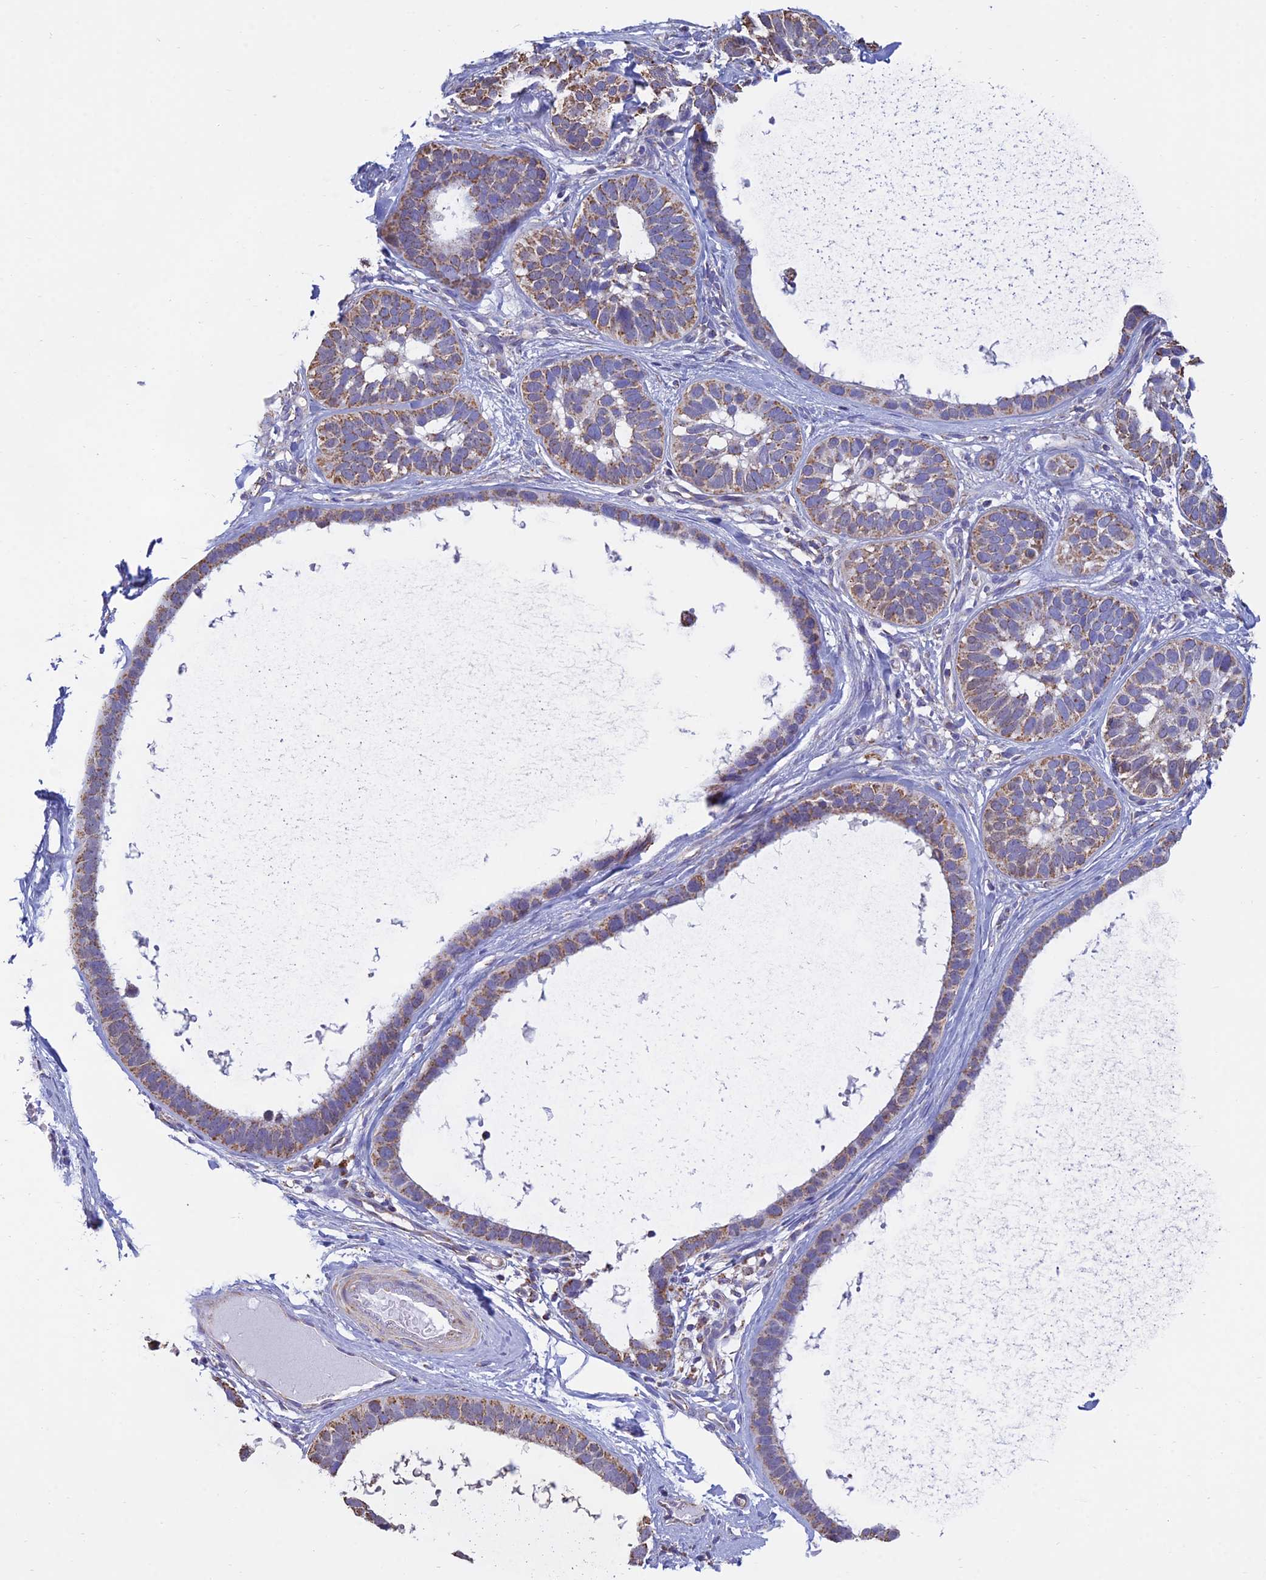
{"staining": {"intensity": "moderate", "quantity": ">75%", "location": "cytoplasmic/membranous"}, "tissue": "skin cancer", "cell_type": "Tumor cells", "image_type": "cancer", "snomed": [{"axis": "morphology", "description": "Basal cell carcinoma"}, {"axis": "topography", "description": "Skin"}], "caption": "Immunohistochemical staining of basal cell carcinoma (skin) shows medium levels of moderate cytoplasmic/membranous expression in about >75% of tumor cells.", "gene": "OR2W3", "patient": {"sex": "male", "age": 62}}